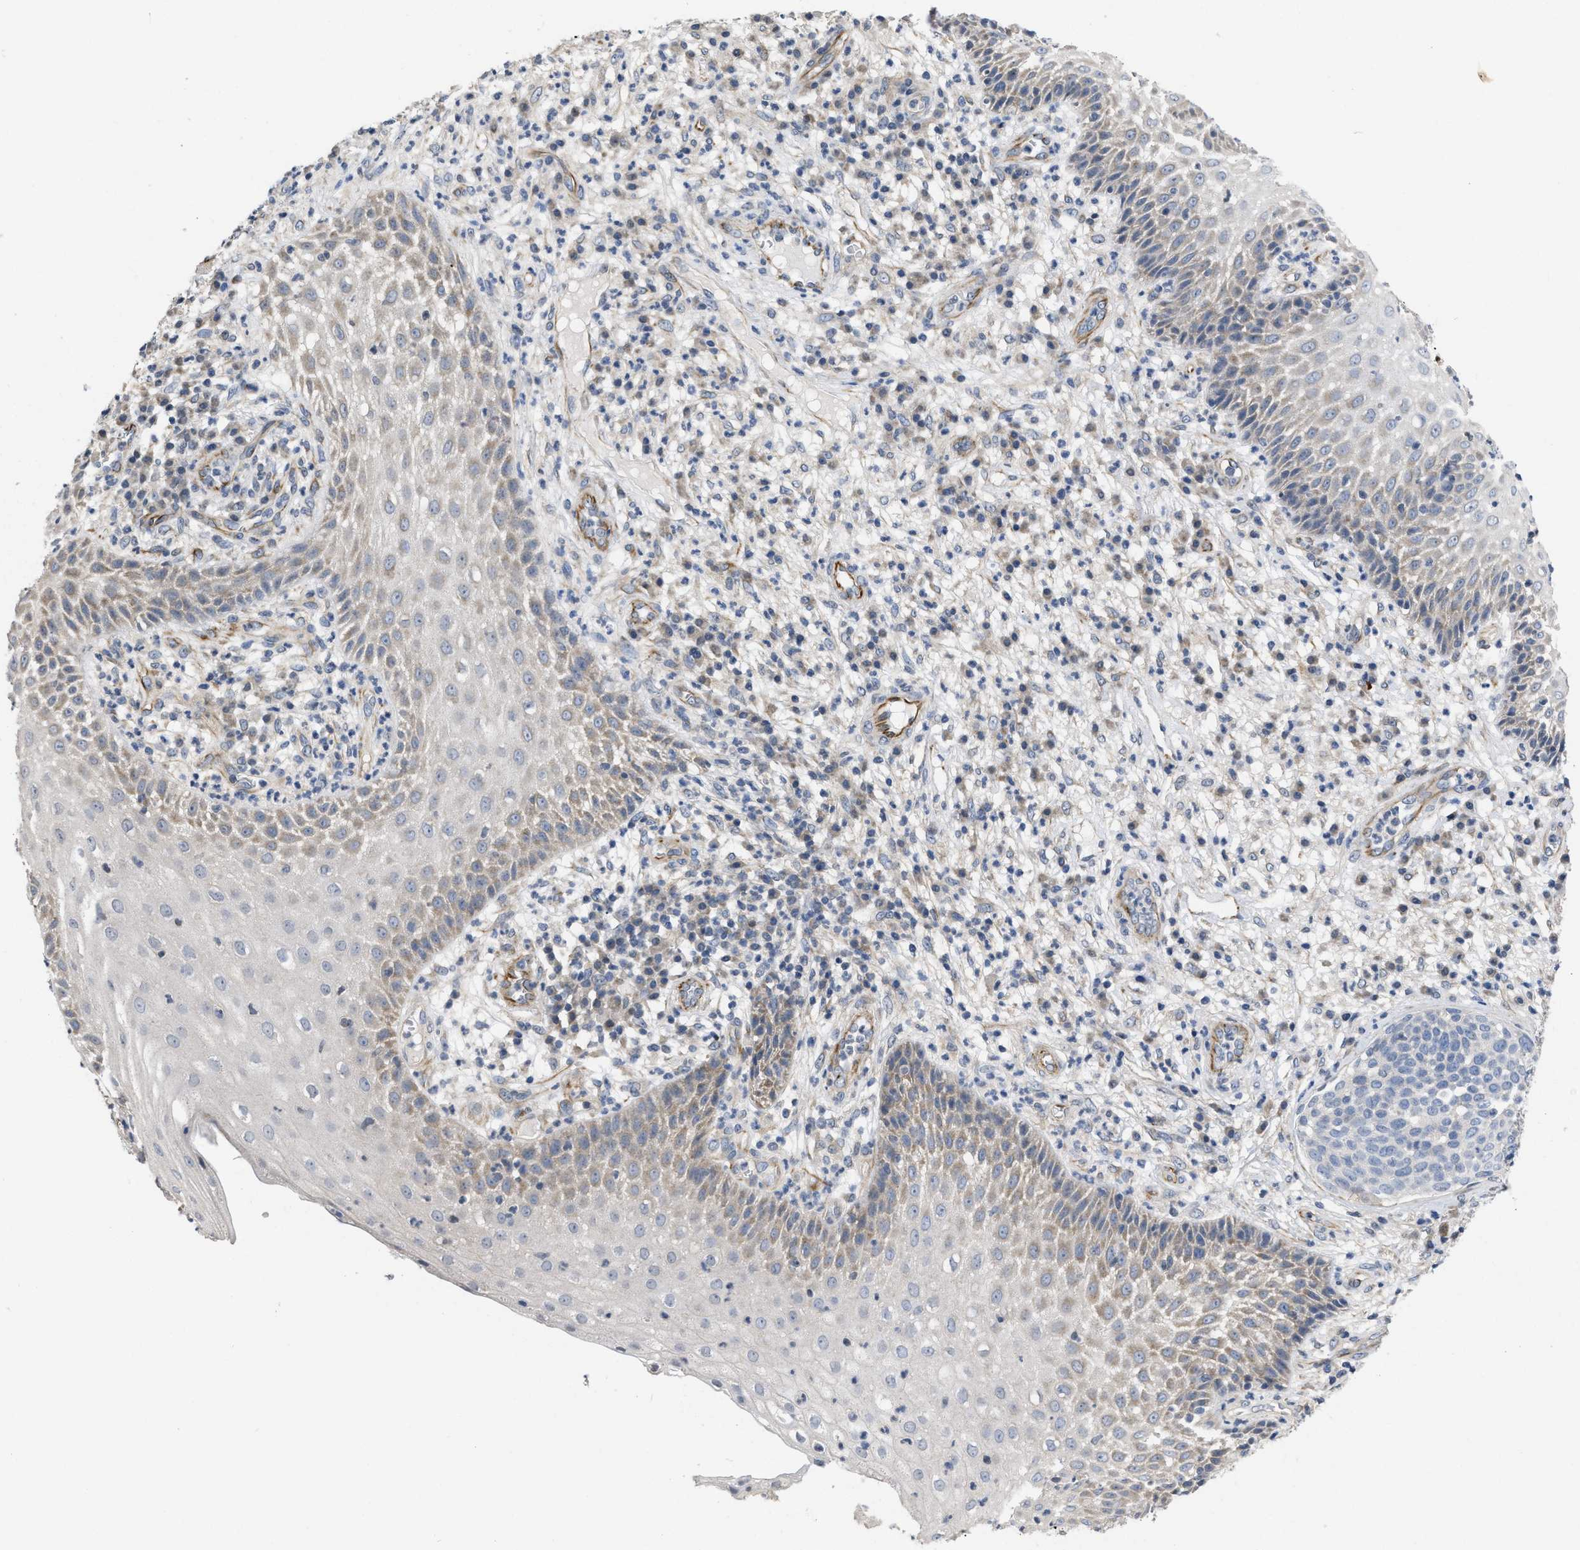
{"staining": {"intensity": "weak", "quantity": "<25%", "location": "cytoplasmic/membranous"}, "tissue": "cervical cancer", "cell_type": "Tumor cells", "image_type": "cancer", "snomed": [{"axis": "morphology", "description": "Squamous cell carcinoma, NOS"}, {"axis": "topography", "description": "Cervix"}], "caption": "There is no significant staining in tumor cells of cervical cancer. The staining was performed using DAB (3,3'-diaminobenzidine) to visualize the protein expression in brown, while the nuclei were stained in blue with hematoxylin (Magnification: 20x).", "gene": "TMEM131", "patient": {"sex": "female", "age": 34}}